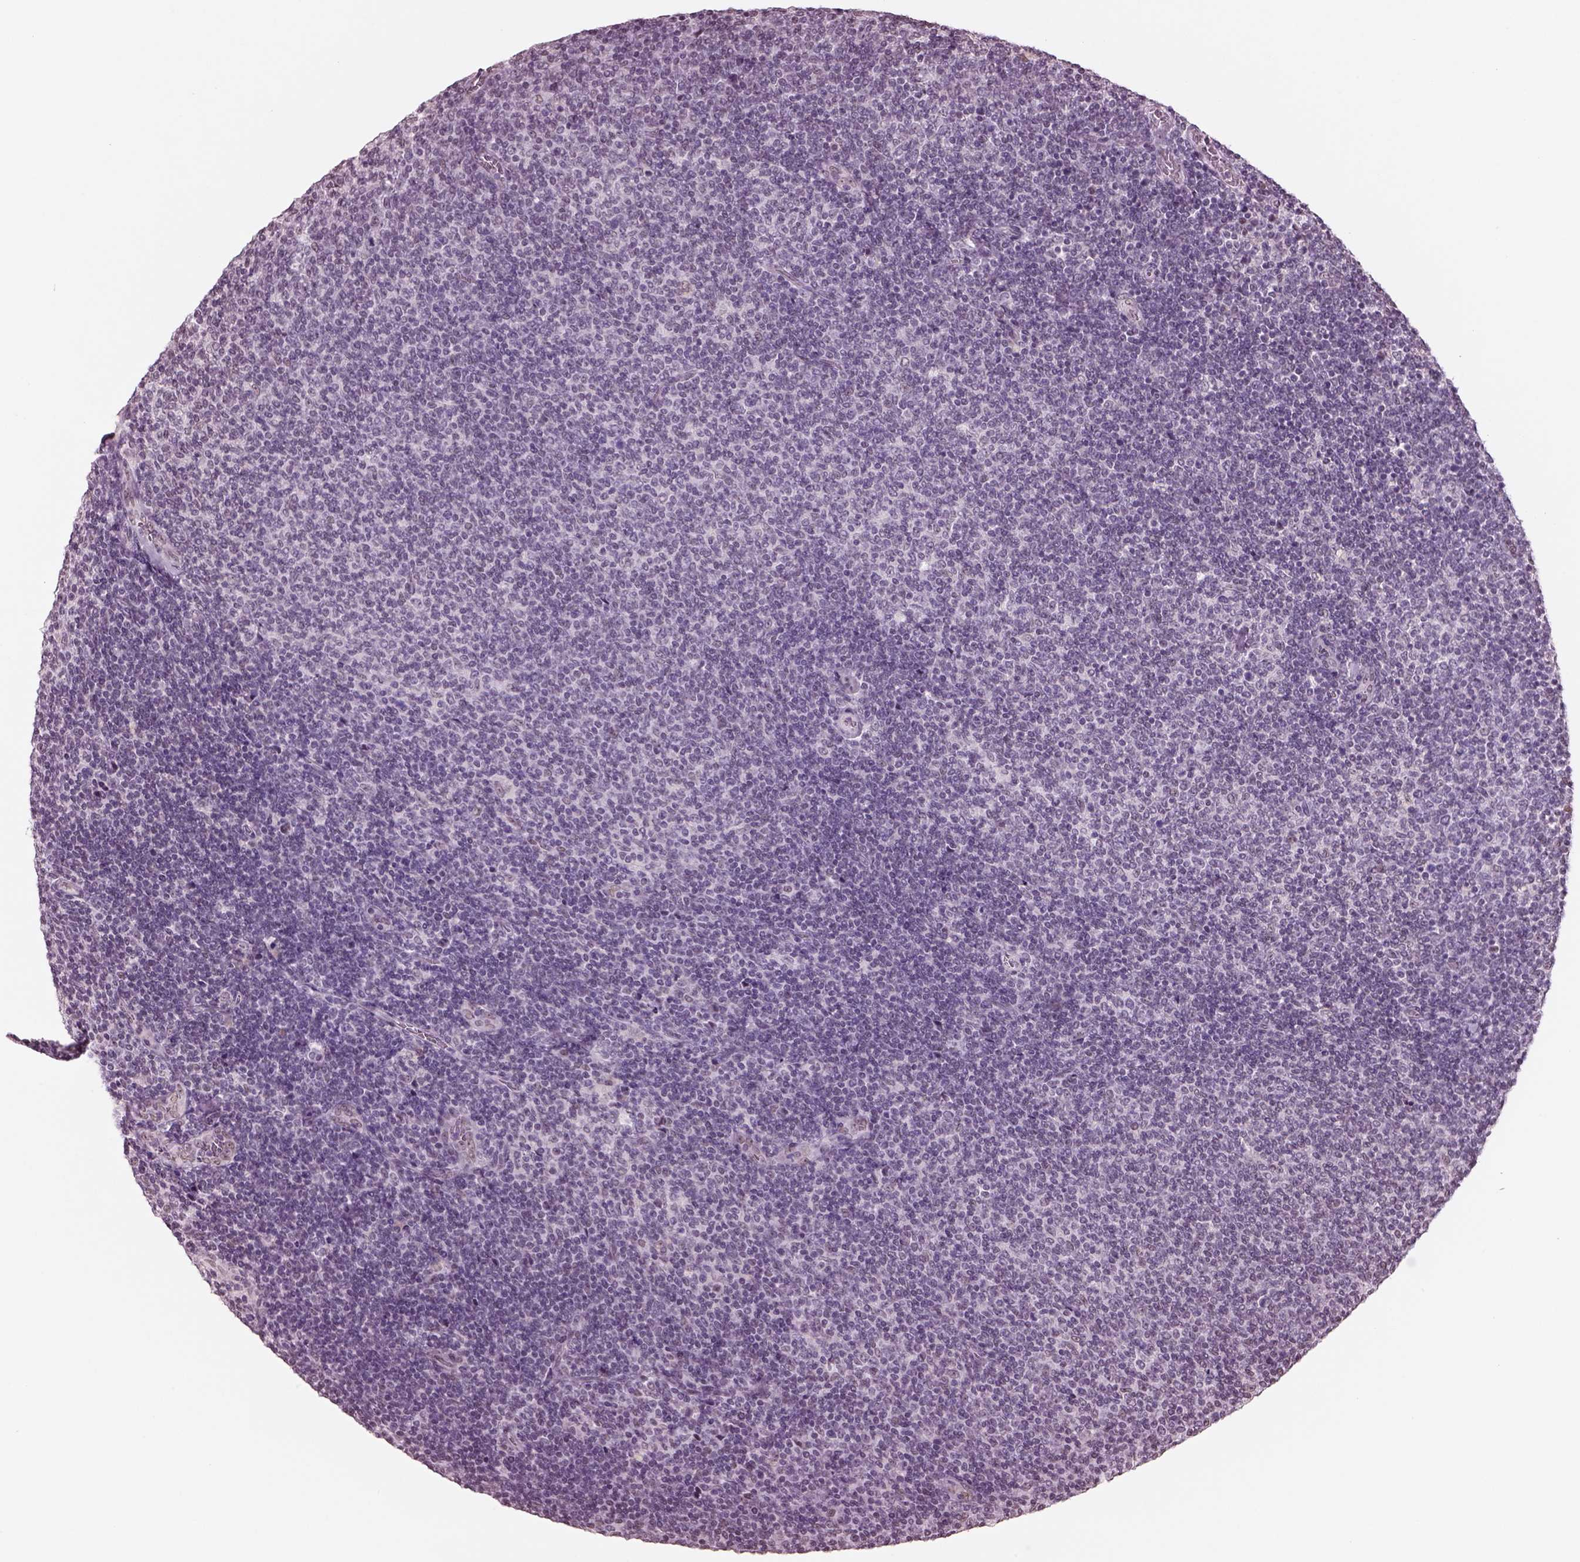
{"staining": {"intensity": "negative", "quantity": "none", "location": "none"}, "tissue": "lymphoma", "cell_type": "Tumor cells", "image_type": "cancer", "snomed": [{"axis": "morphology", "description": "Malignant lymphoma, non-Hodgkin's type, Low grade"}, {"axis": "topography", "description": "Lymph node"}], "caption": "An image of malignant lymphoma, non-Hodgkin's type (low-grade) stained for a protein reveals no brown staining in tumor cells.", "gene": "SEPHS1", "patient": {"sex": "male", "age": 52}}